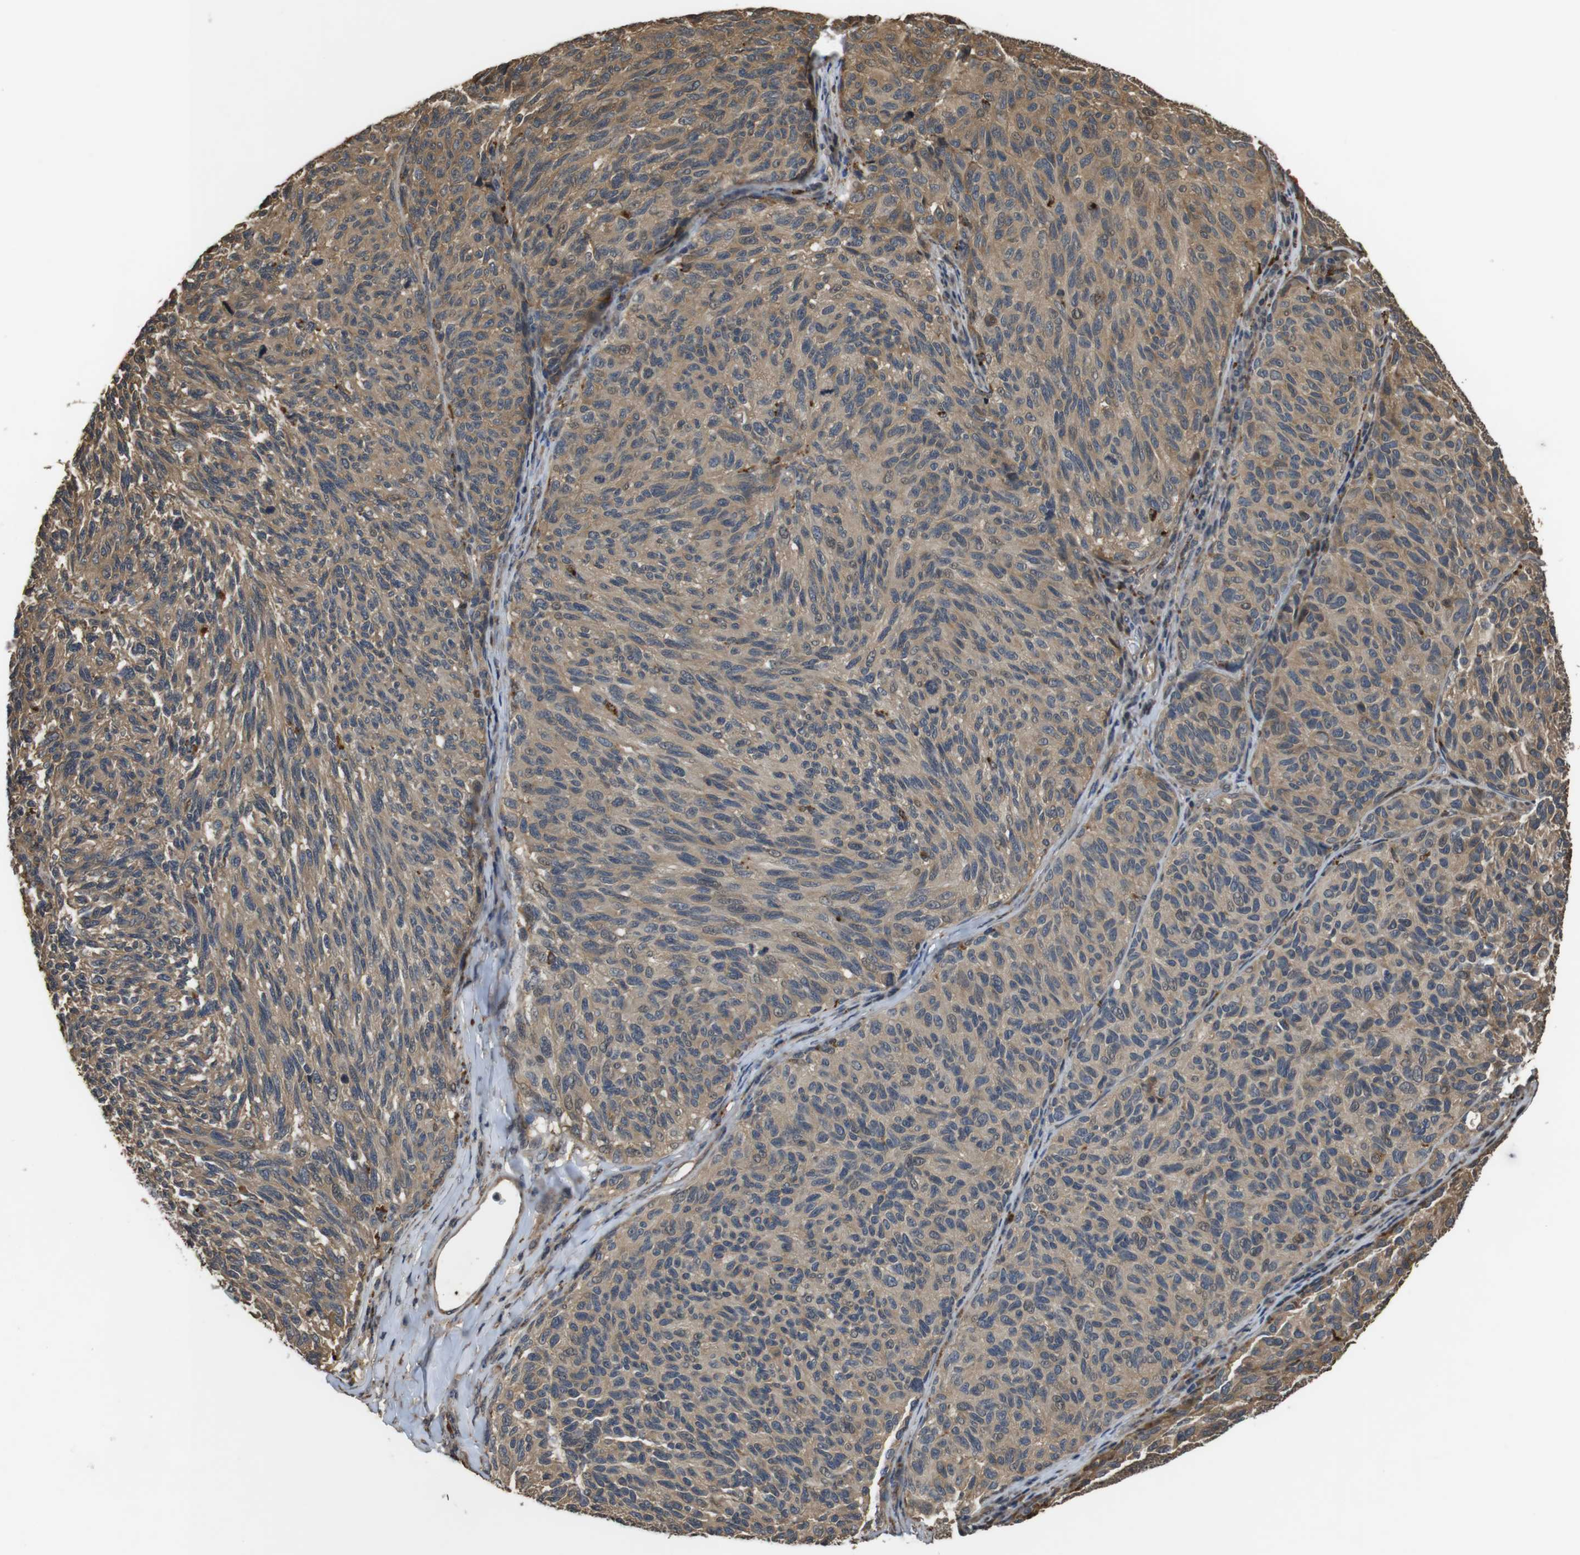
{"staining": {"intensity": "moderate", "quantity": ">75%", "location": "cytoplasmic/membranous"}, "tissue": "melanoma", "cell_type": "Tumor cells", "image_type": "cancer", "snomed": [{"axis": "morphology", "description": "Malignant melanoma, NOS"}, {"axis": "topography", "description": "Skin"}], "caption": "Tumor cells display moderate cytoplasmic/membranous expression in about >75% of cells in melanoma.", "gene": "FZD10", "patient": {"sex": "female", "age": 73}}